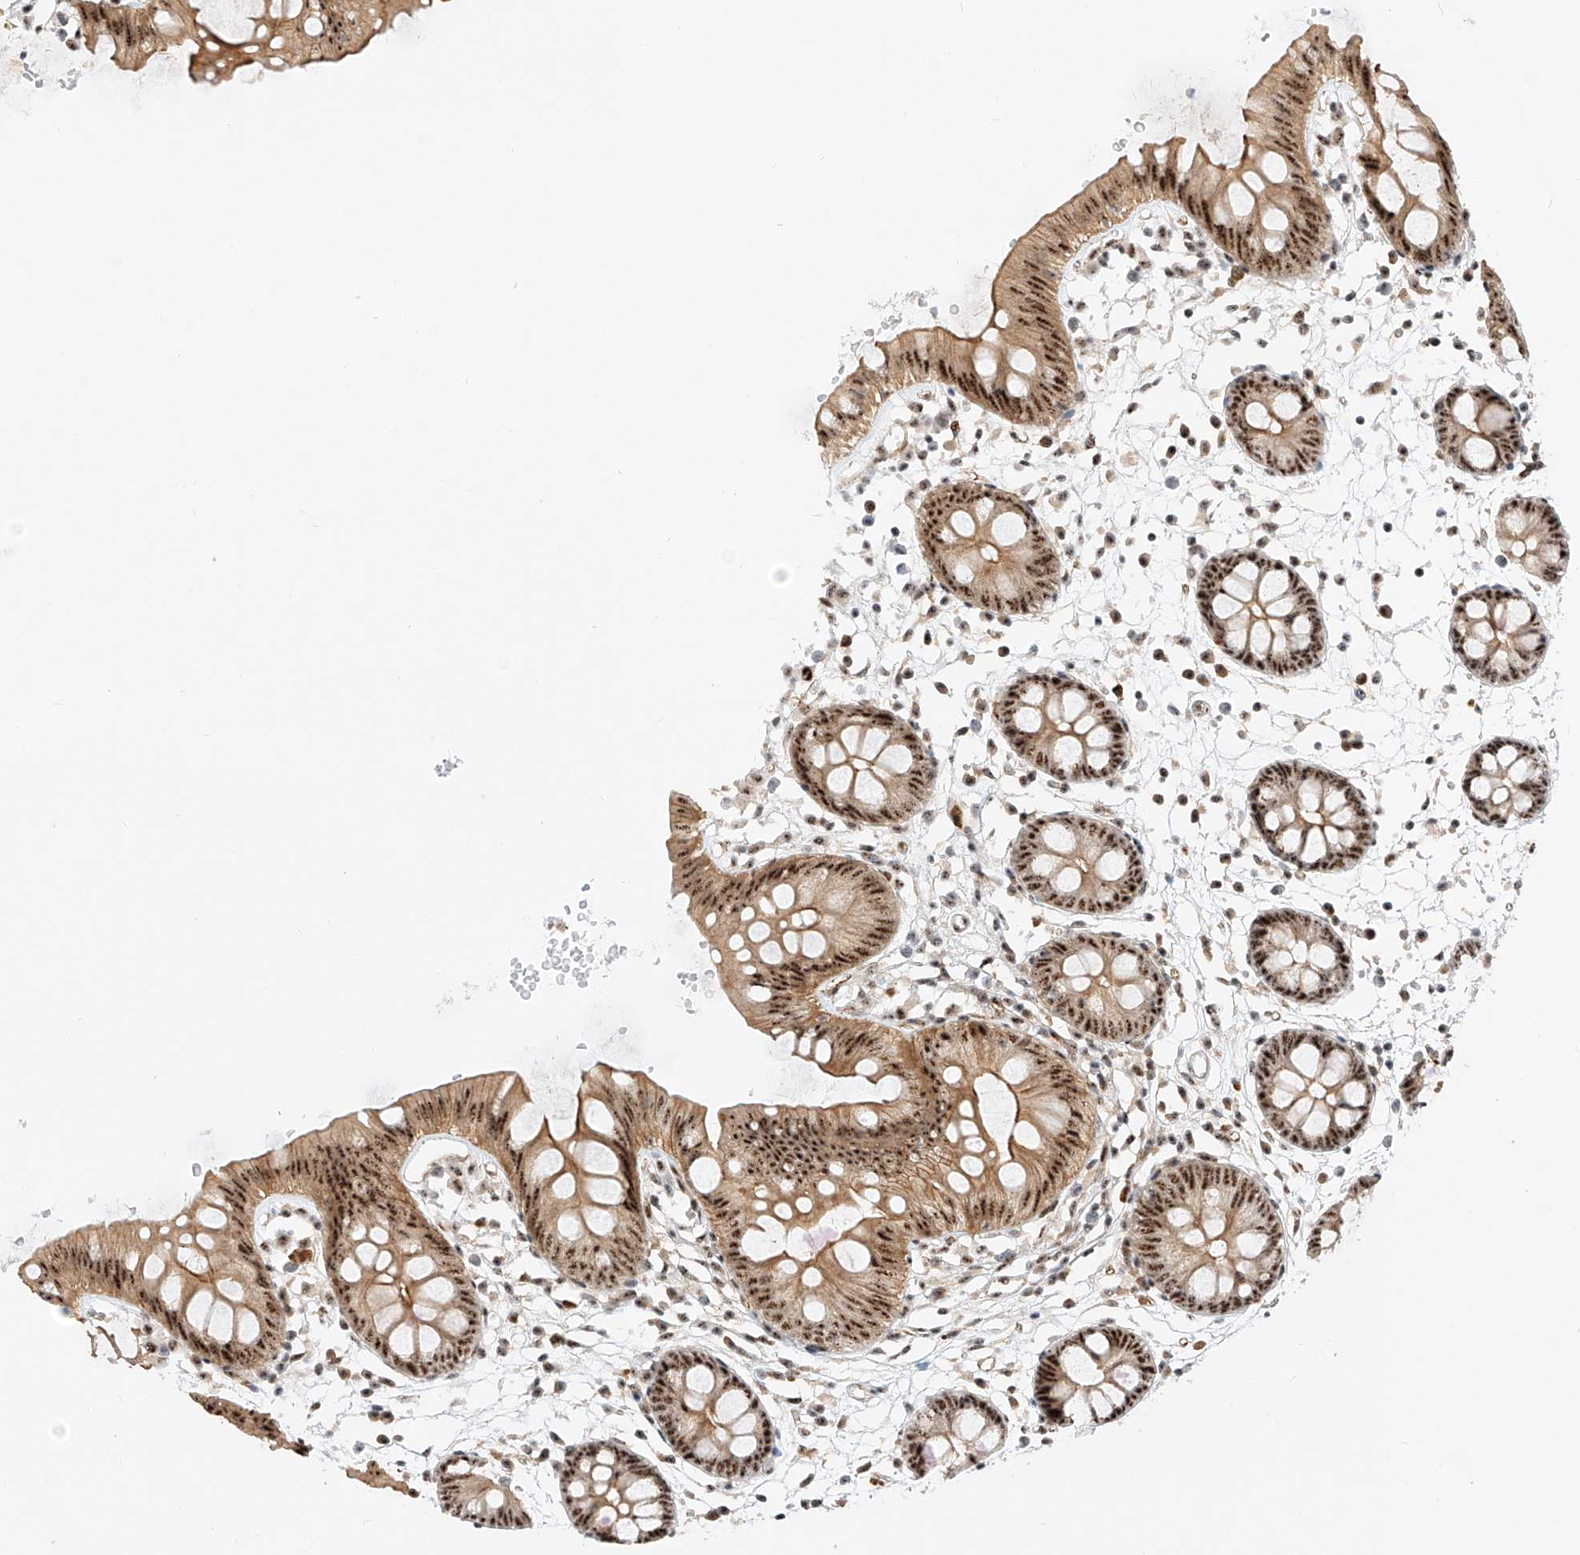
{"staining": {"intensity": "strong", "quantity": ">75%", "location": "cytoplasmic/membranous,nuclear"}, "tissue": "colon", "cell_type": "Endothelial cells", "image_type": "normal", "snomed": [{"axis": "morphology", "description": "Normal tissue, NOS"}, {"axis": "topography", "description": "Colon"}], "caption": "Immunohistochemical staining of unremarkable human colon exhibits high levels of strong cytoplasmic/membranous,nuclear staining in approximately >75% of endothelial cells. The staining was performed using DAB to visualize the protein expression in brown, while the nuclei were stained in blue with hematoxylin (Magnification: 20x).", "gene": "ATXN7L2", "patient": {"sex": "male", "age": 56}}